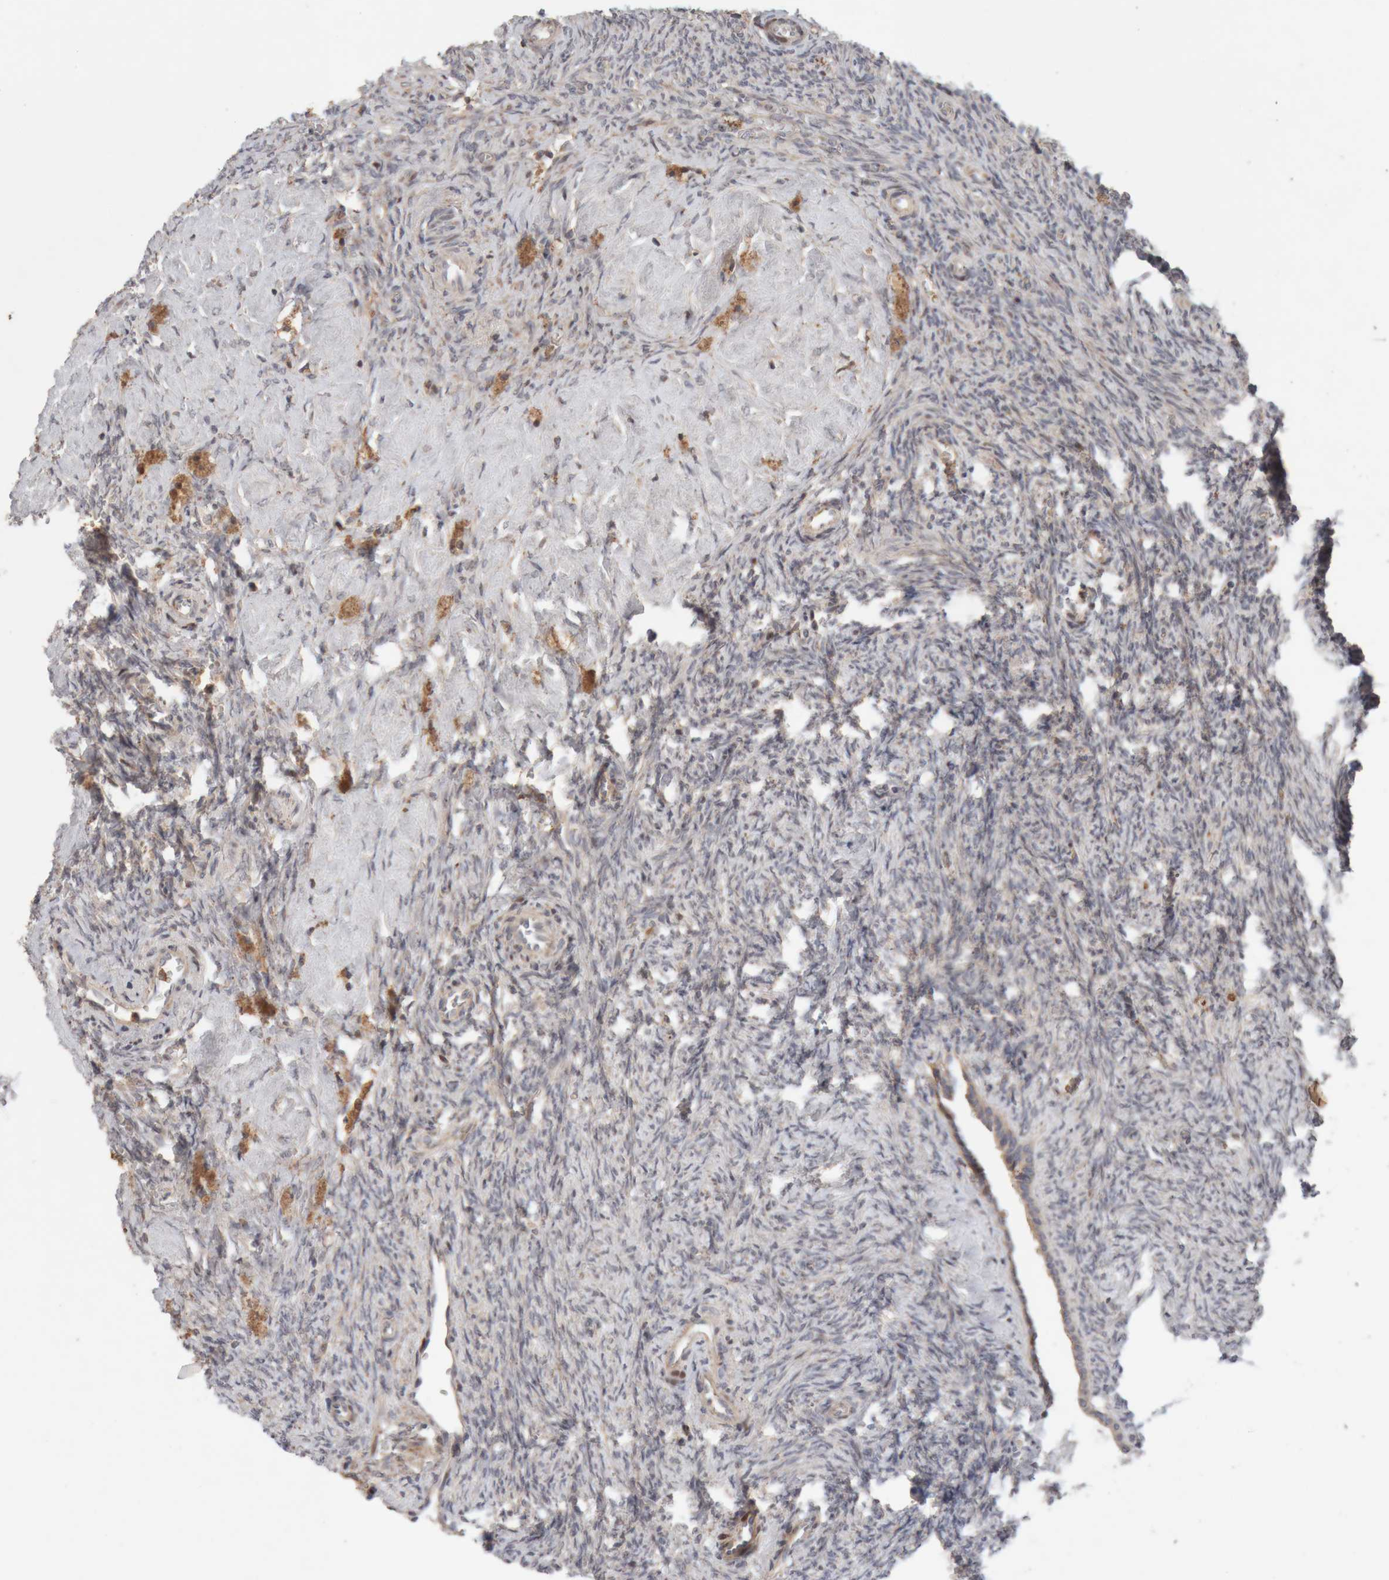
{"staining": {"intensity": "negative", "quantity": "none", "location": "none"}, "tissue": "ovary", "cell_type": "Ovarian stroma cells", "image_type": "normal", "snomed": [{"axis": "morphology", "description": "Normal tissue, NOS"}, {"axis": "topography", "description": "Ovary"}], "caption": "Ovary stained for a protein using IHC demonstrates no staining ovarian stroma cells.", "gene": "KIF21B", "patient": {"sex": "female", "age": 41}}